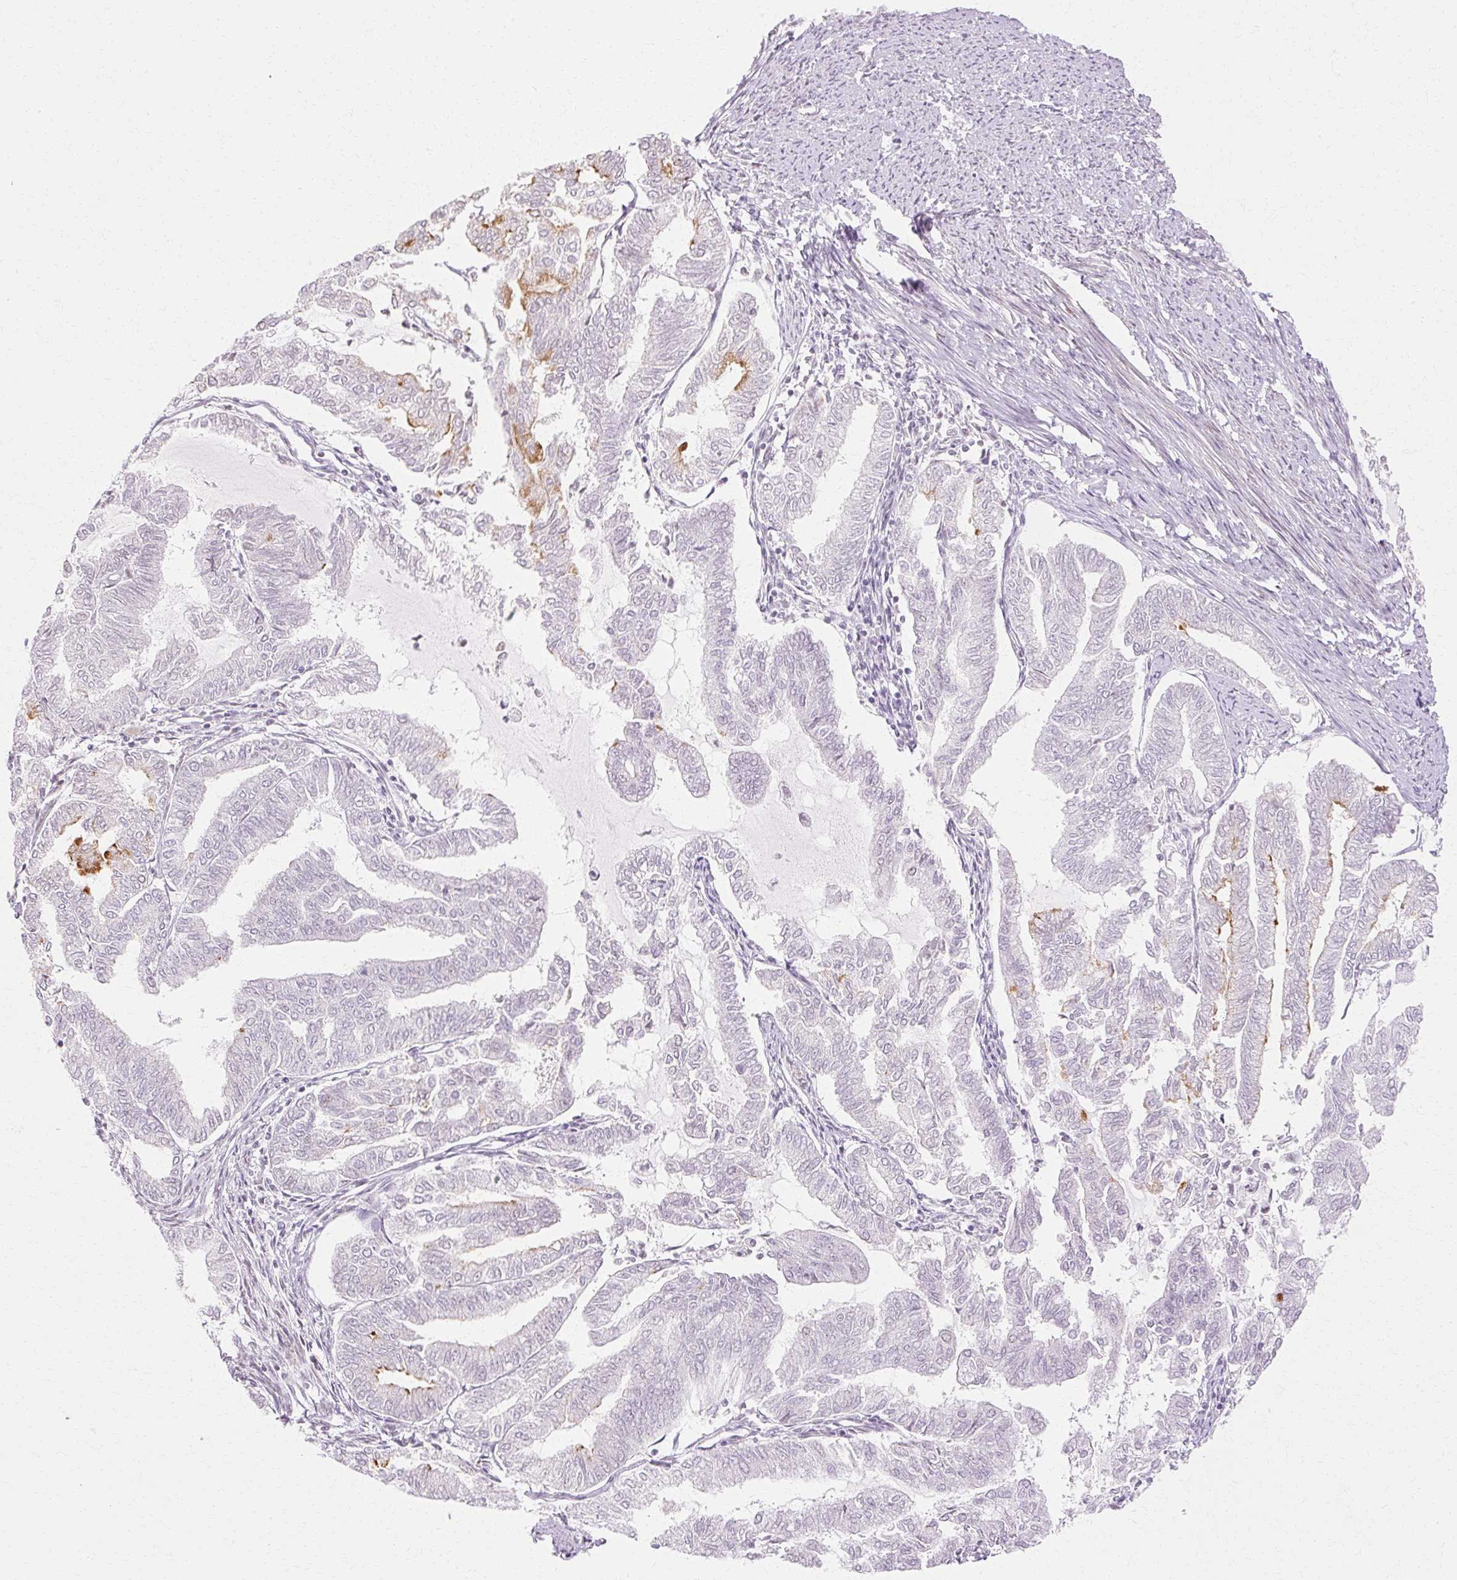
{"staining": {"intensity": "moderate", "quantity": "<25%", "location": "cytoplasmic/membranous"}, "tissue": "endometrial cancer", "cell_type": "Tumor cells", "image_type": "cancer", "snomed": [{"axis": "morphology", "description": "Adenocarcinoma, NOS"}, {"axis": "topography", "description": "Endometrium"}], "caption": "IHC photomicrograph of human endometrial cancer stained for a protein (brown), which reveals low levels of moderate cytoplasmic/membranous positivity in approximately <25% of tumor cells.", "gene": "C3orf49", "patient": {"sex": "female", "age": 79}}